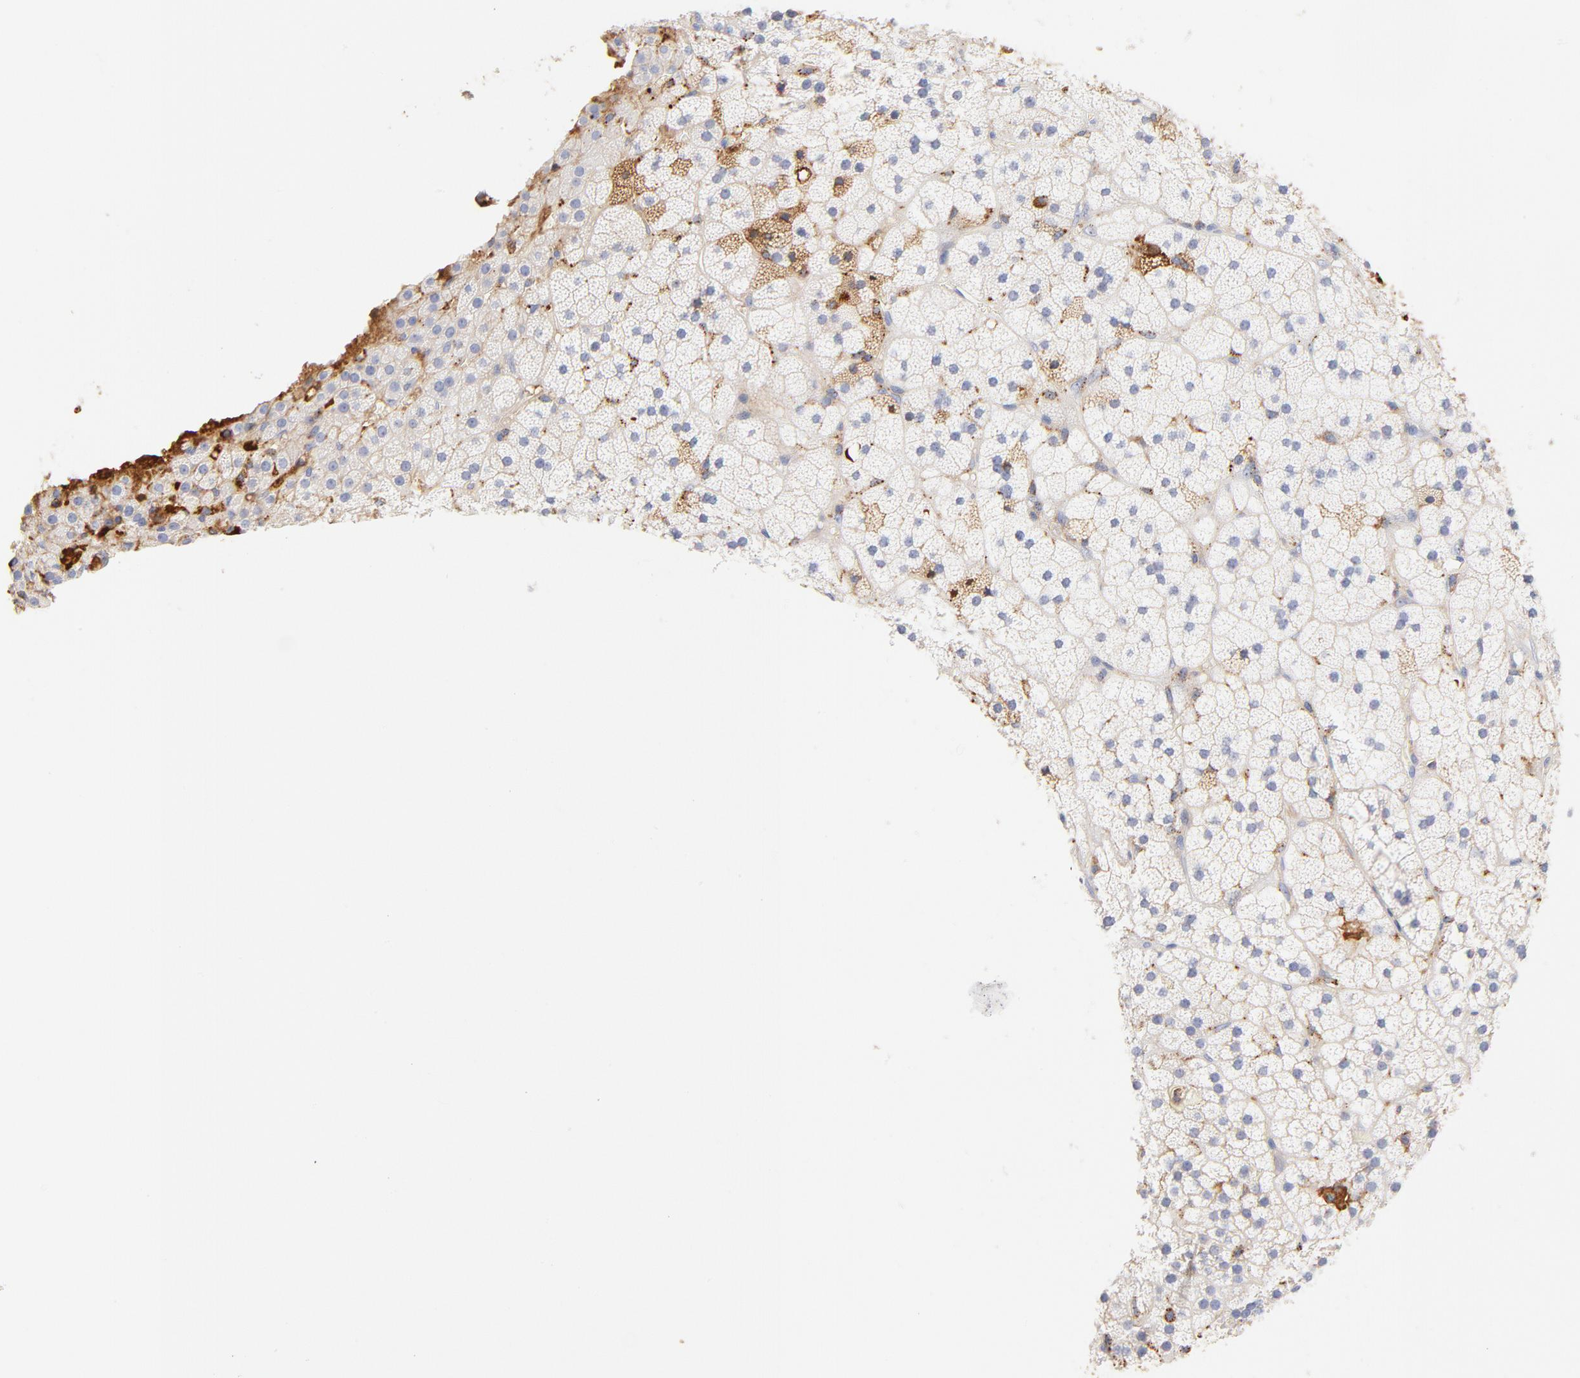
{"staining": {"intensity": "moderate", "quantity": "<25%", "location": "cytoplasmic/membranous,nuclear"}, "tissue": "adrenal gland", "cell_type": "Glandular cells", "image_type": "normal", "snomed": [{"axis": "morphology", "description": "Normal tissue, NOS"}, {"axis": "topography", "description": "Adrenal gland"}], "caption": "Immunohistochemical staining of benign adrenal gland demonstrates <25% levels of moderate cytoplasmic/membranous,nuclear protein expression in approximately <25% of glandular cells. The protein of interest is shown in brown color, while the nuclei are stained blue.", "gene": "C3", "patient": {"sex": "male", "age": 35}}